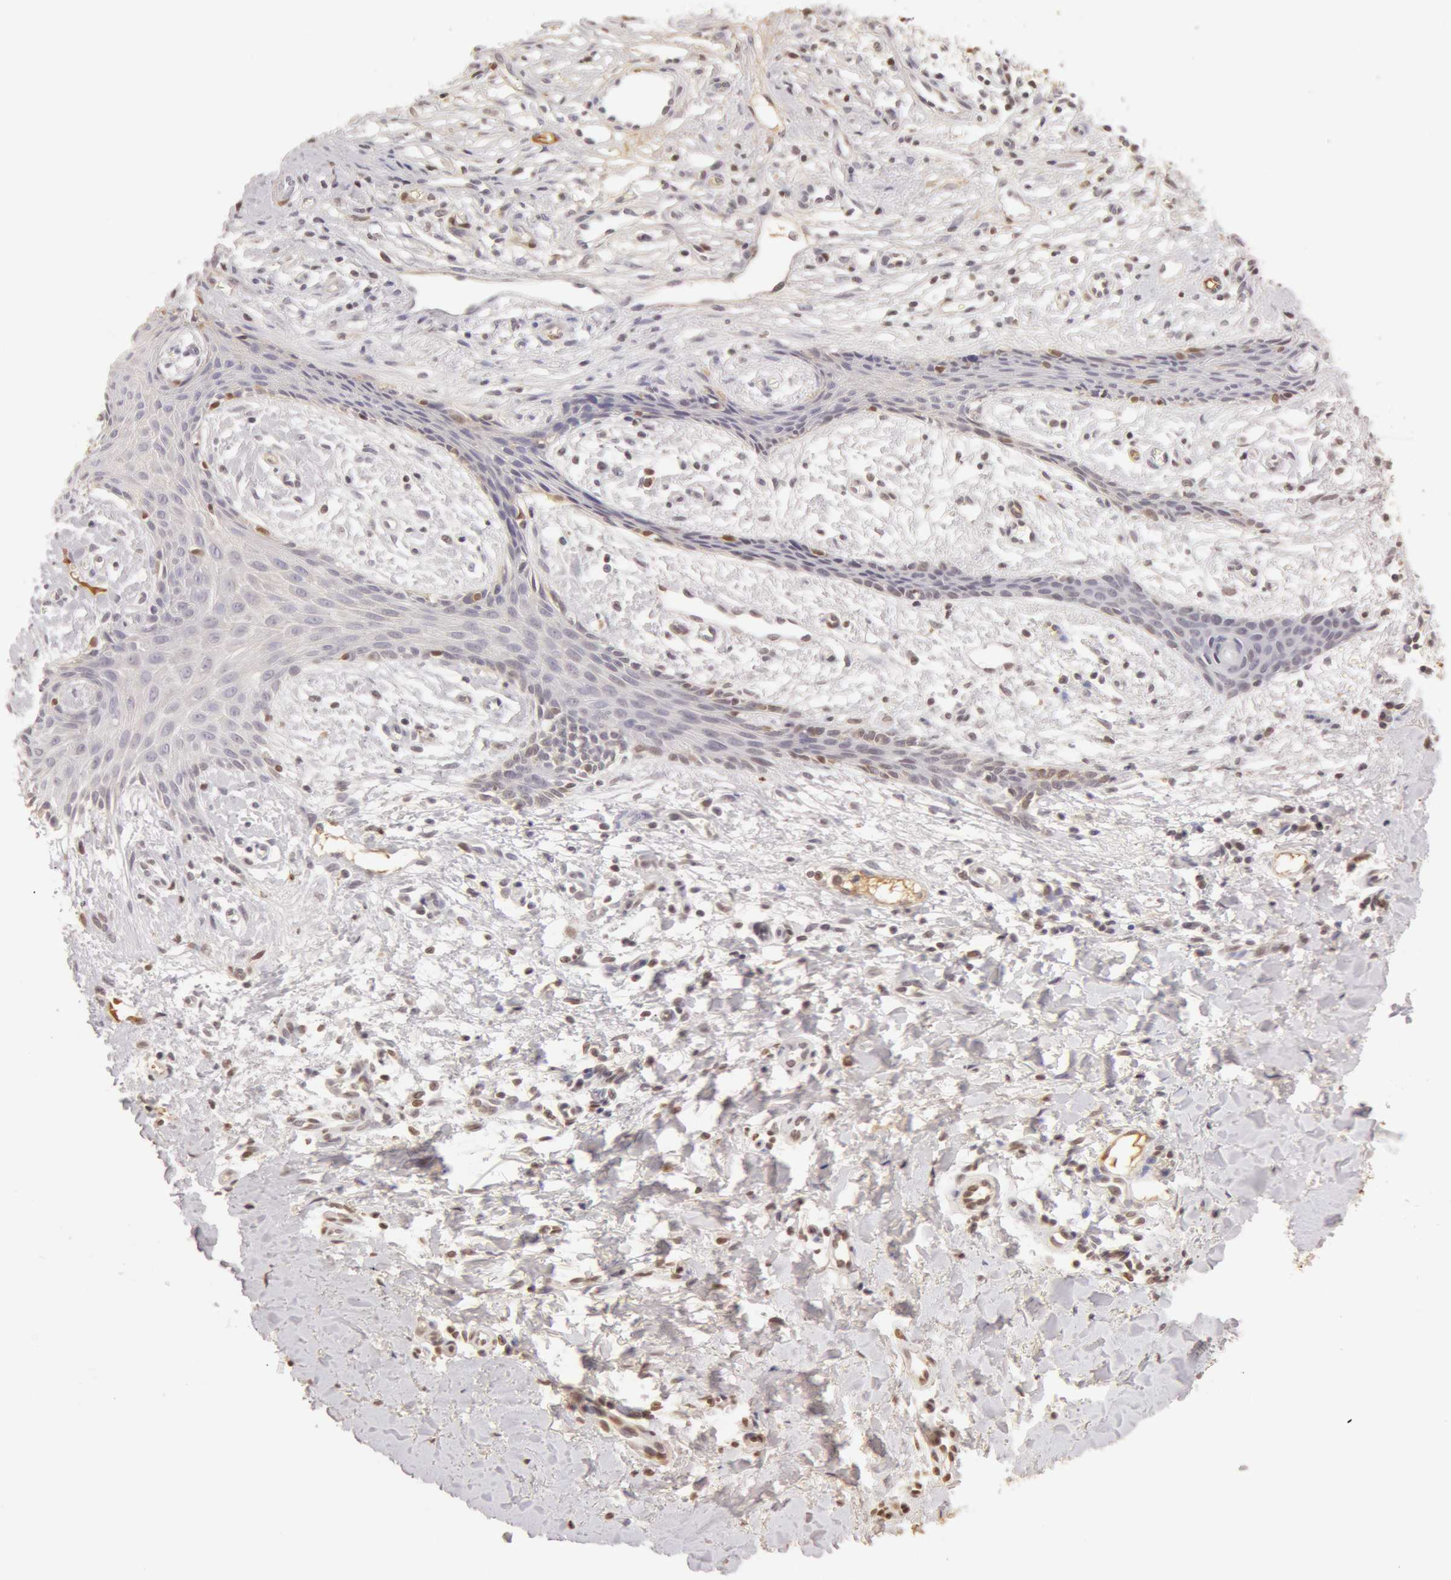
{"staining": {"intensity": "weak", "quantity": "<25%", "location": "cytoplasmic/membranous,nuclear"}, "tissue": "skin cancer", "cell_type": "Tumor cells", "image_type": "cancer", "snomed": [{"axis": "morphology", "description": "Basal cell carcinoma"}, {"axis": "topography", "description": "Skin"}], "caption": "Photomicrograph shows no significant protein staining in tumor cells of skin cancer.", "gene": "AHSG", "patient": {"sex": "male", "age": 75}}